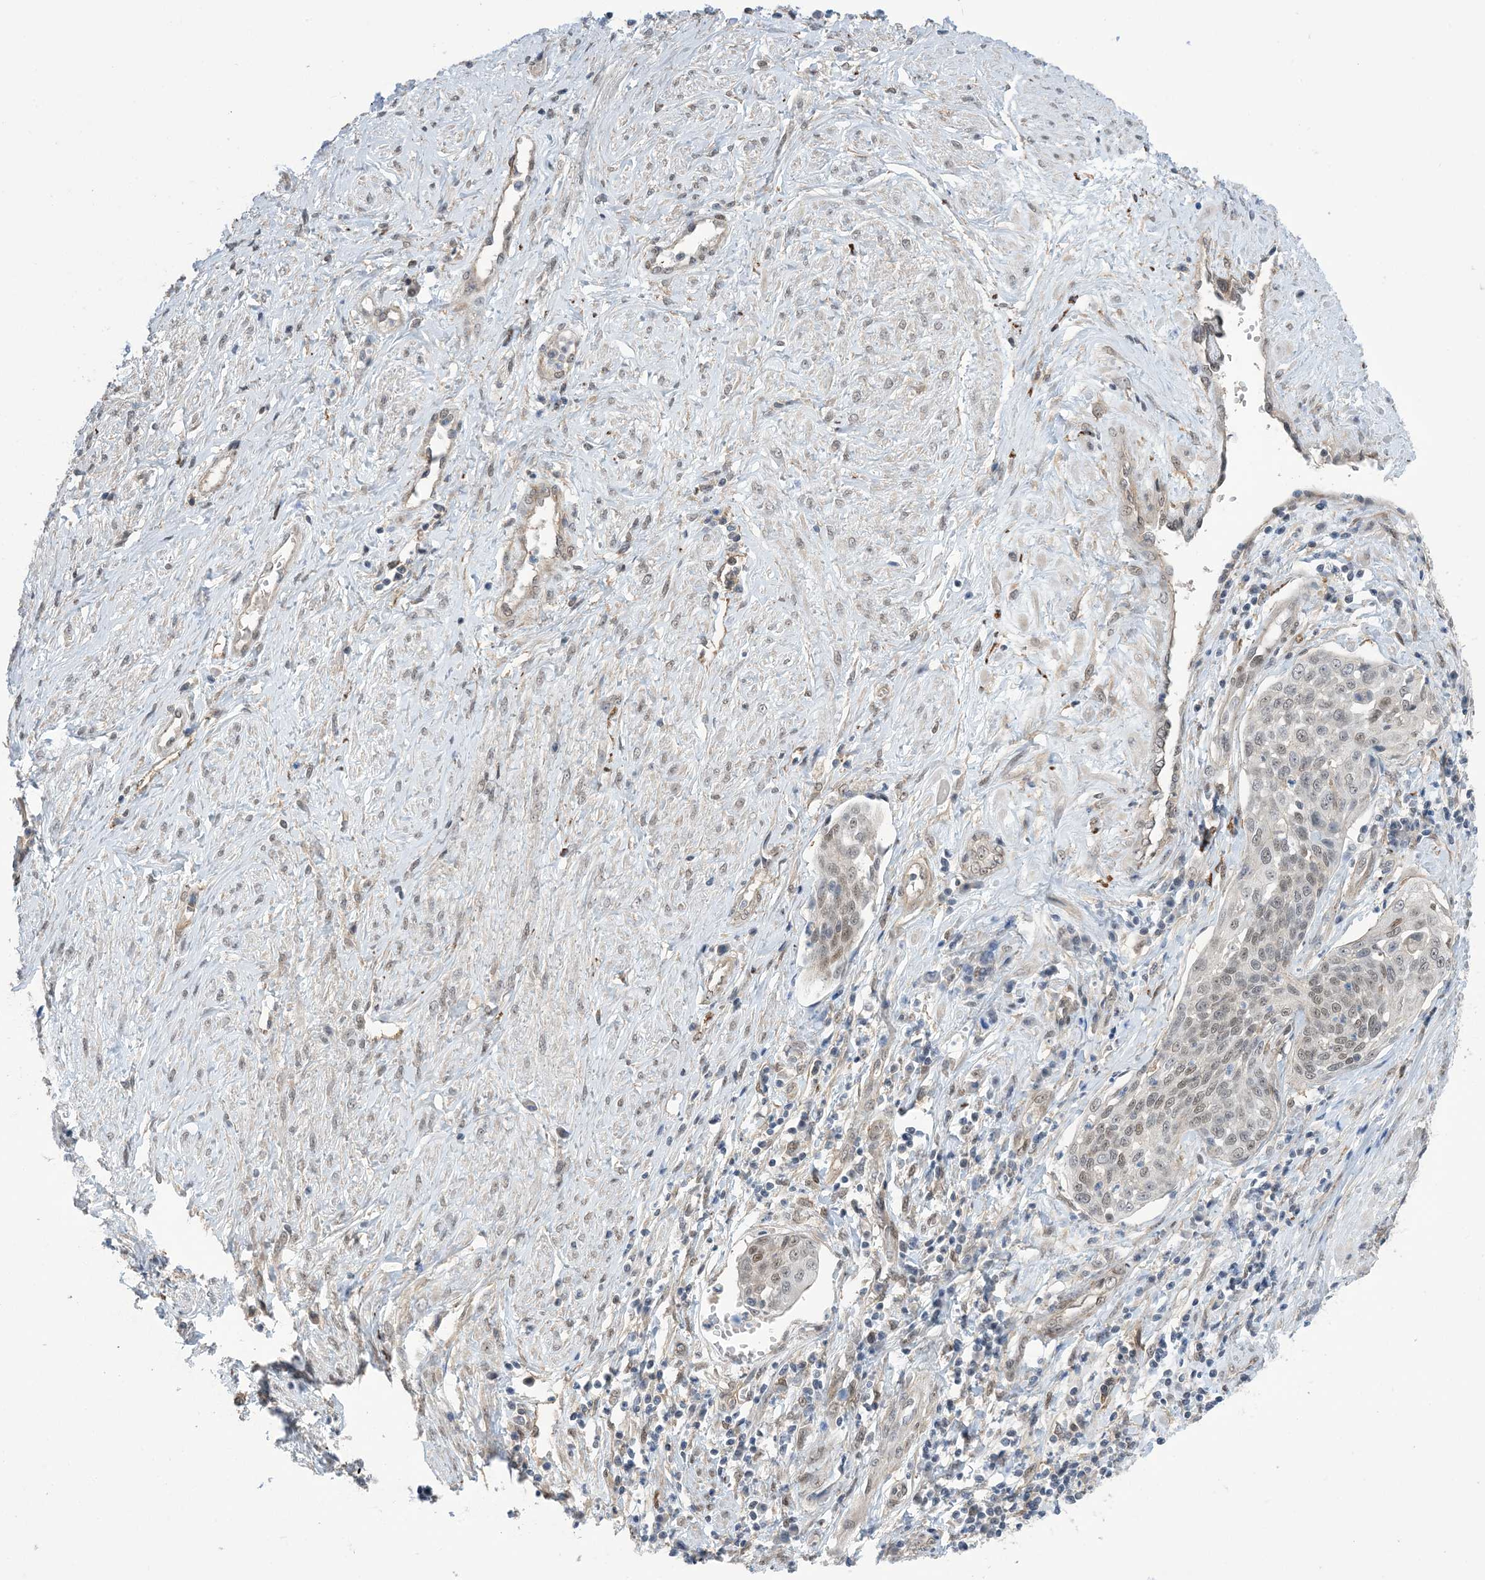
{"staining": {"intensity": "moderate", "quantity": "<25%", "location": "nuclear"}, "tissue": "cervical cancer", "cell_type": "Tumor cells", "image_type": "cancer", "snomed": [{"axis": "morphology", "description": "Squamous cell carcinoma, NOS"}, {"axis": "topography", "description": "Cervix"}], "caption": "The immunohistochemical stain labels moderate nuclear positivity in tumor cells of cervical cancer tissue.", "gene": "ZNF8", "patient": {"sex": "female", "age": 34}}